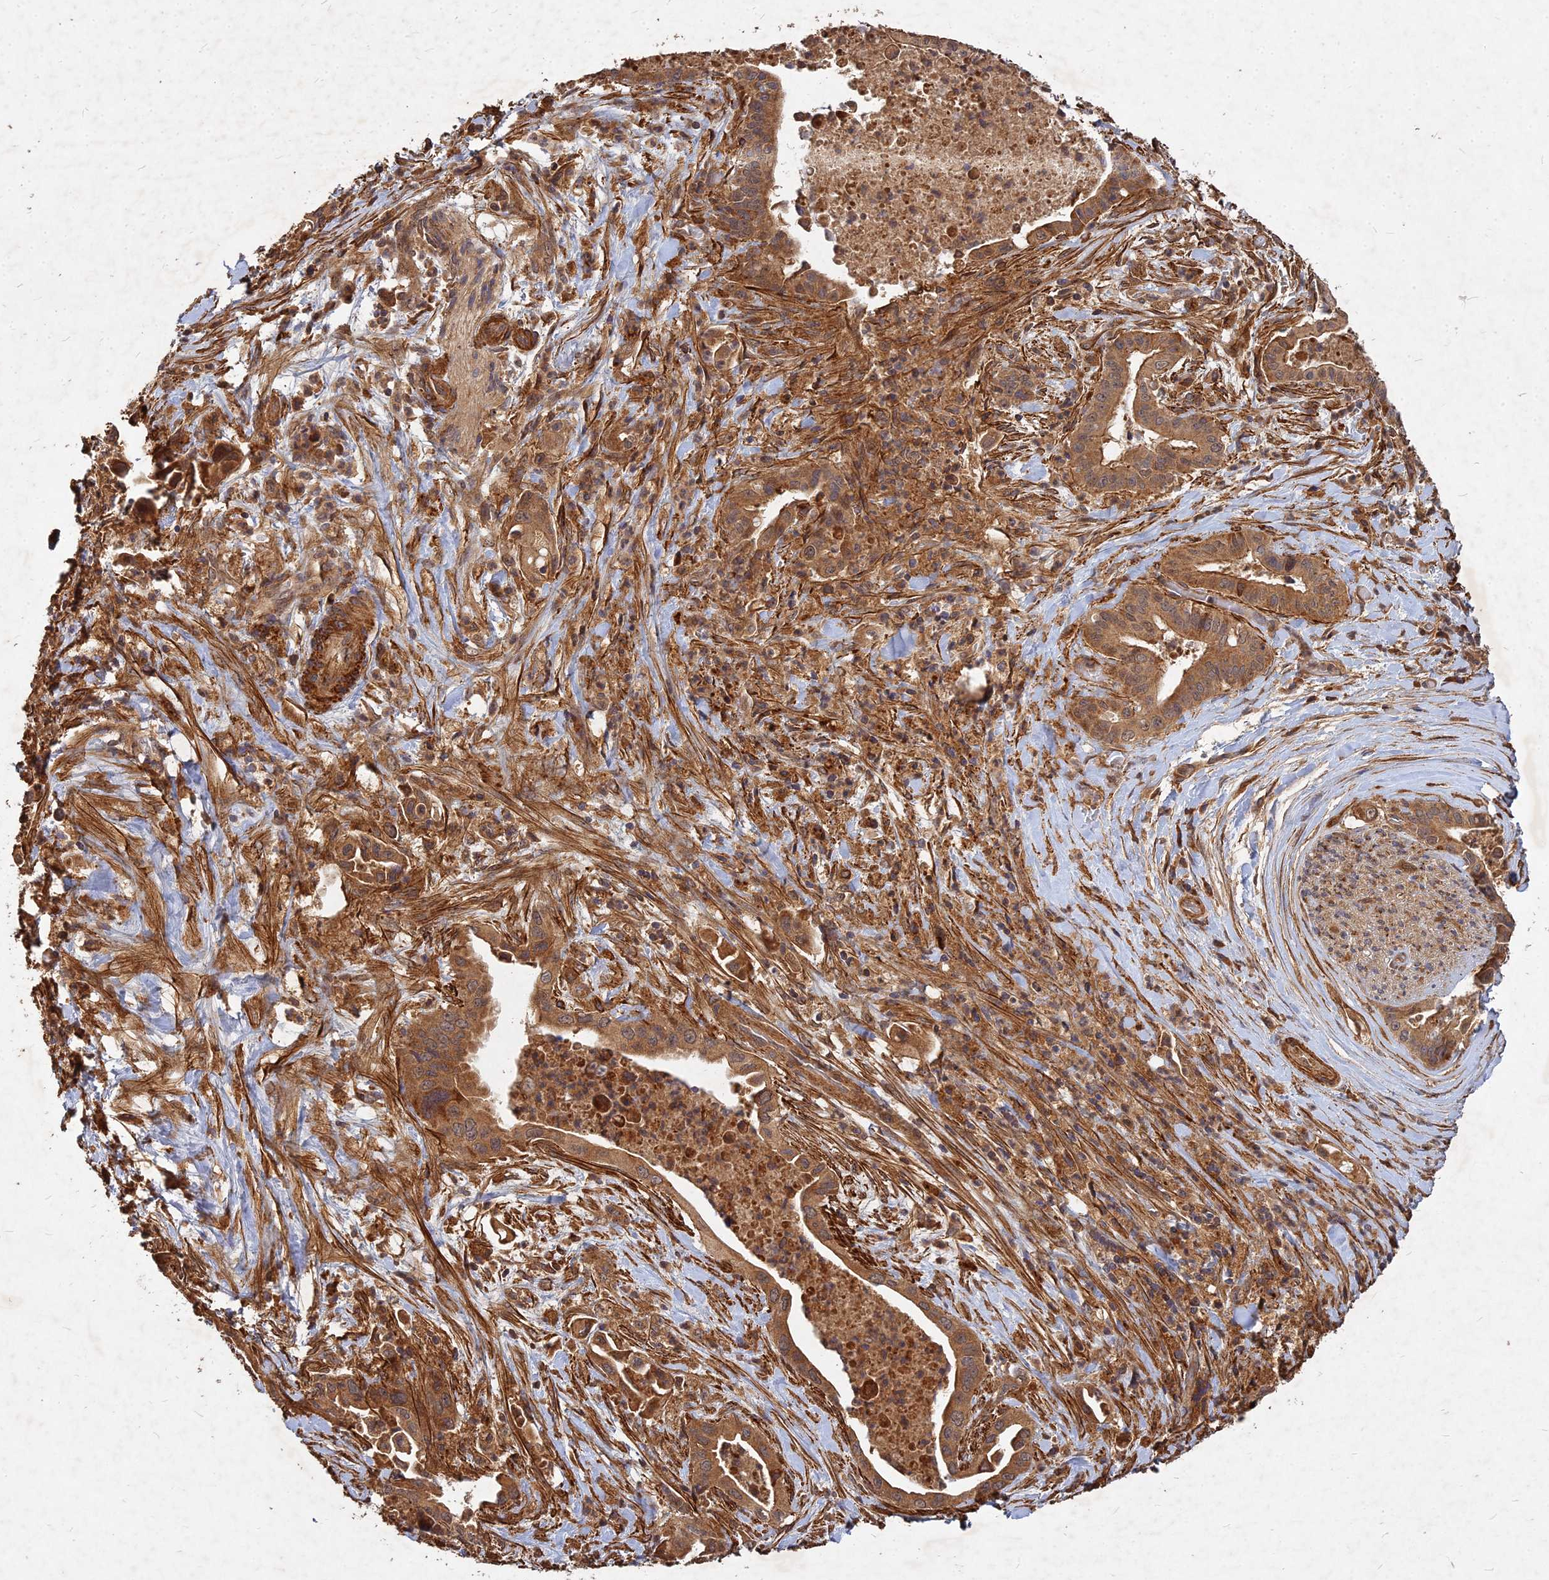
{"staining": {"intensity": "moderate", "quantity": ">75%", "location": "cytoplasmic/membranous"}, "tissue": "pancreatic cancer", "cell_type": "Tumor cells", "image_type": "cancer", "snomed": [{"axis": "morphology", "description": "Adenocarcinoma, NOS"}, {"axis": "topography", "description": "Pancreas"}], "caption": "Tumor cells show medium levels of moderate cytoplasmic/membranous positivity in approximately >75% of cells in adenocarcinoma (pancreatic). (Brightfield microscopy of DAB IHC at high magnification).", "gene": "UBE2W", "patient": {"sex": "female", "age": 77}}